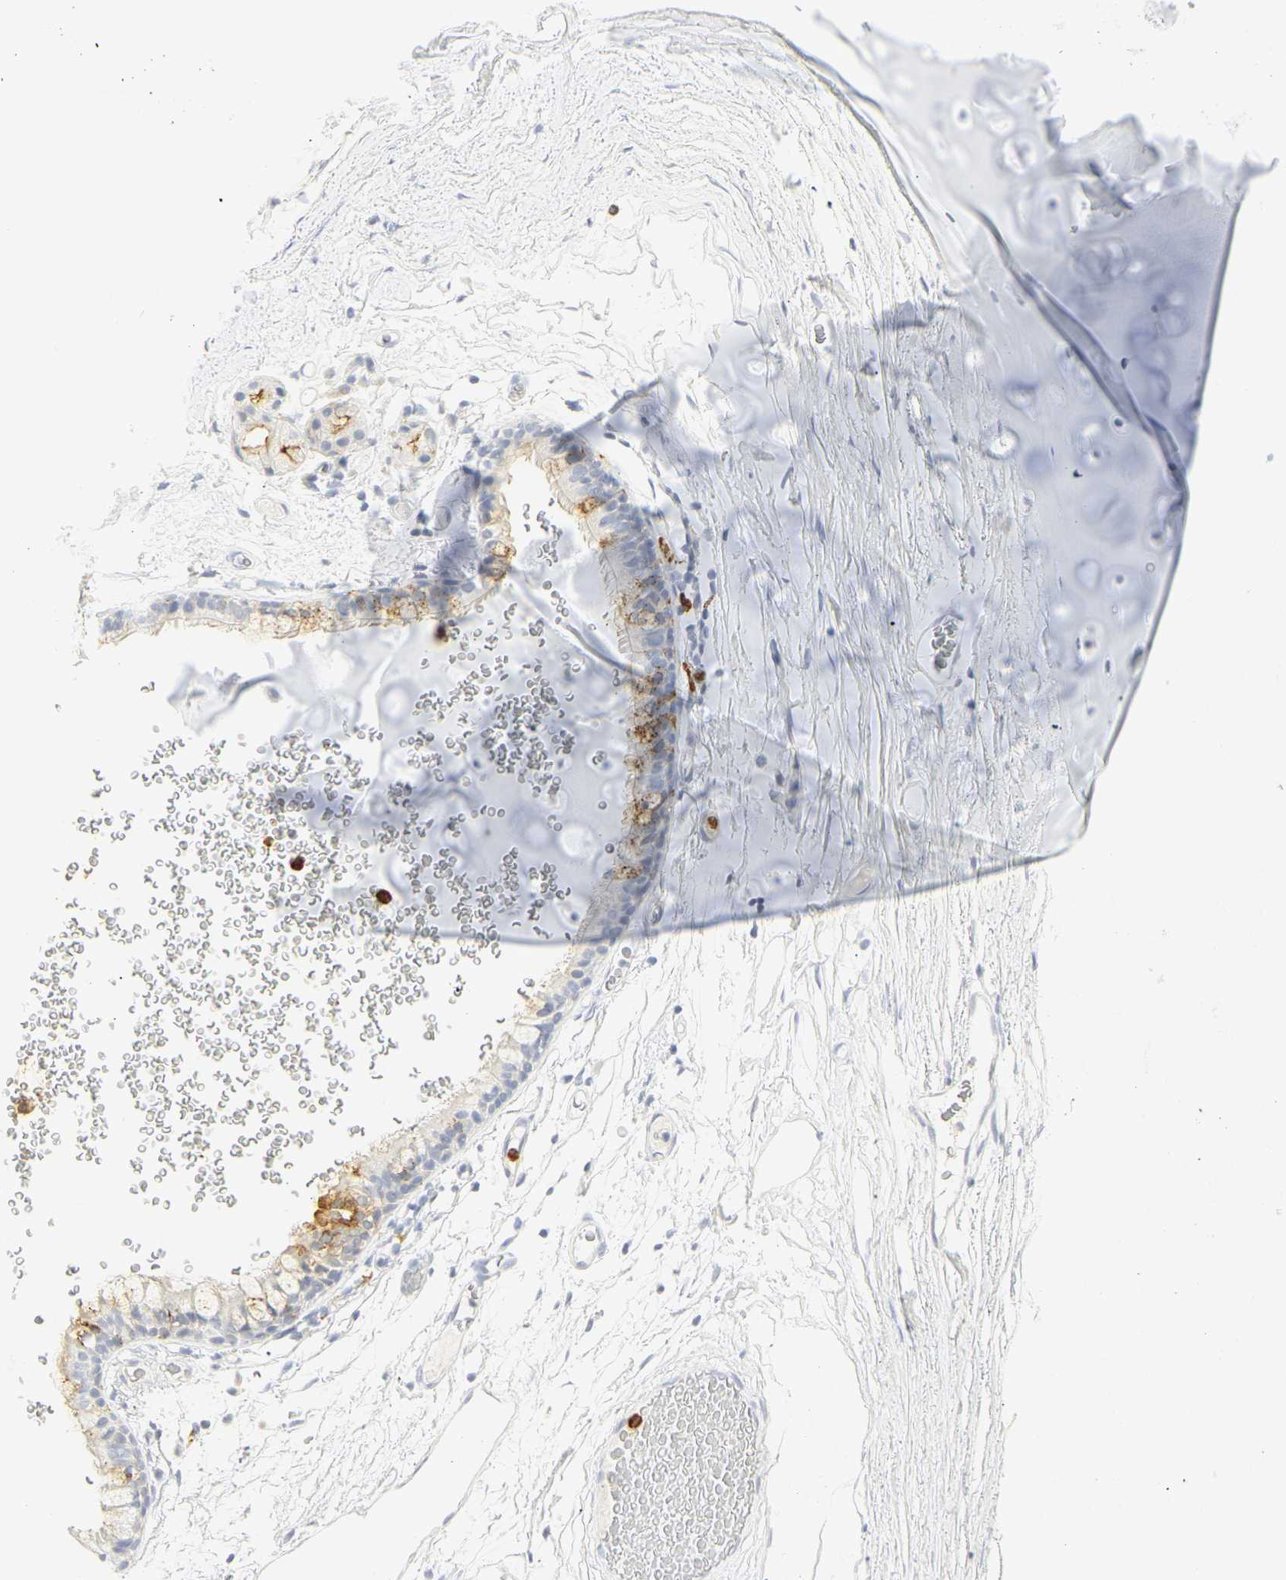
{"staining": {"intensity": "negative", "quantity": "none", "location": "none"}, "tissue": "adipose tissue", "cell_type": "Adipocytes", "image_type": "normal", "snomed": [{"axis": "morphology", "description": "Normal tissue, NOS"}, {"axis": "topography", "description": "Bronchus"}], "caption": "Immunohistochemistry (IHC) photomicrograph of normal adipose tissue: human adipose tissue stained with DAB displays no significant protein expression in adipocytes.", "gene": "CEACAM5", "patient": {"sex": "female", "age": 73}}